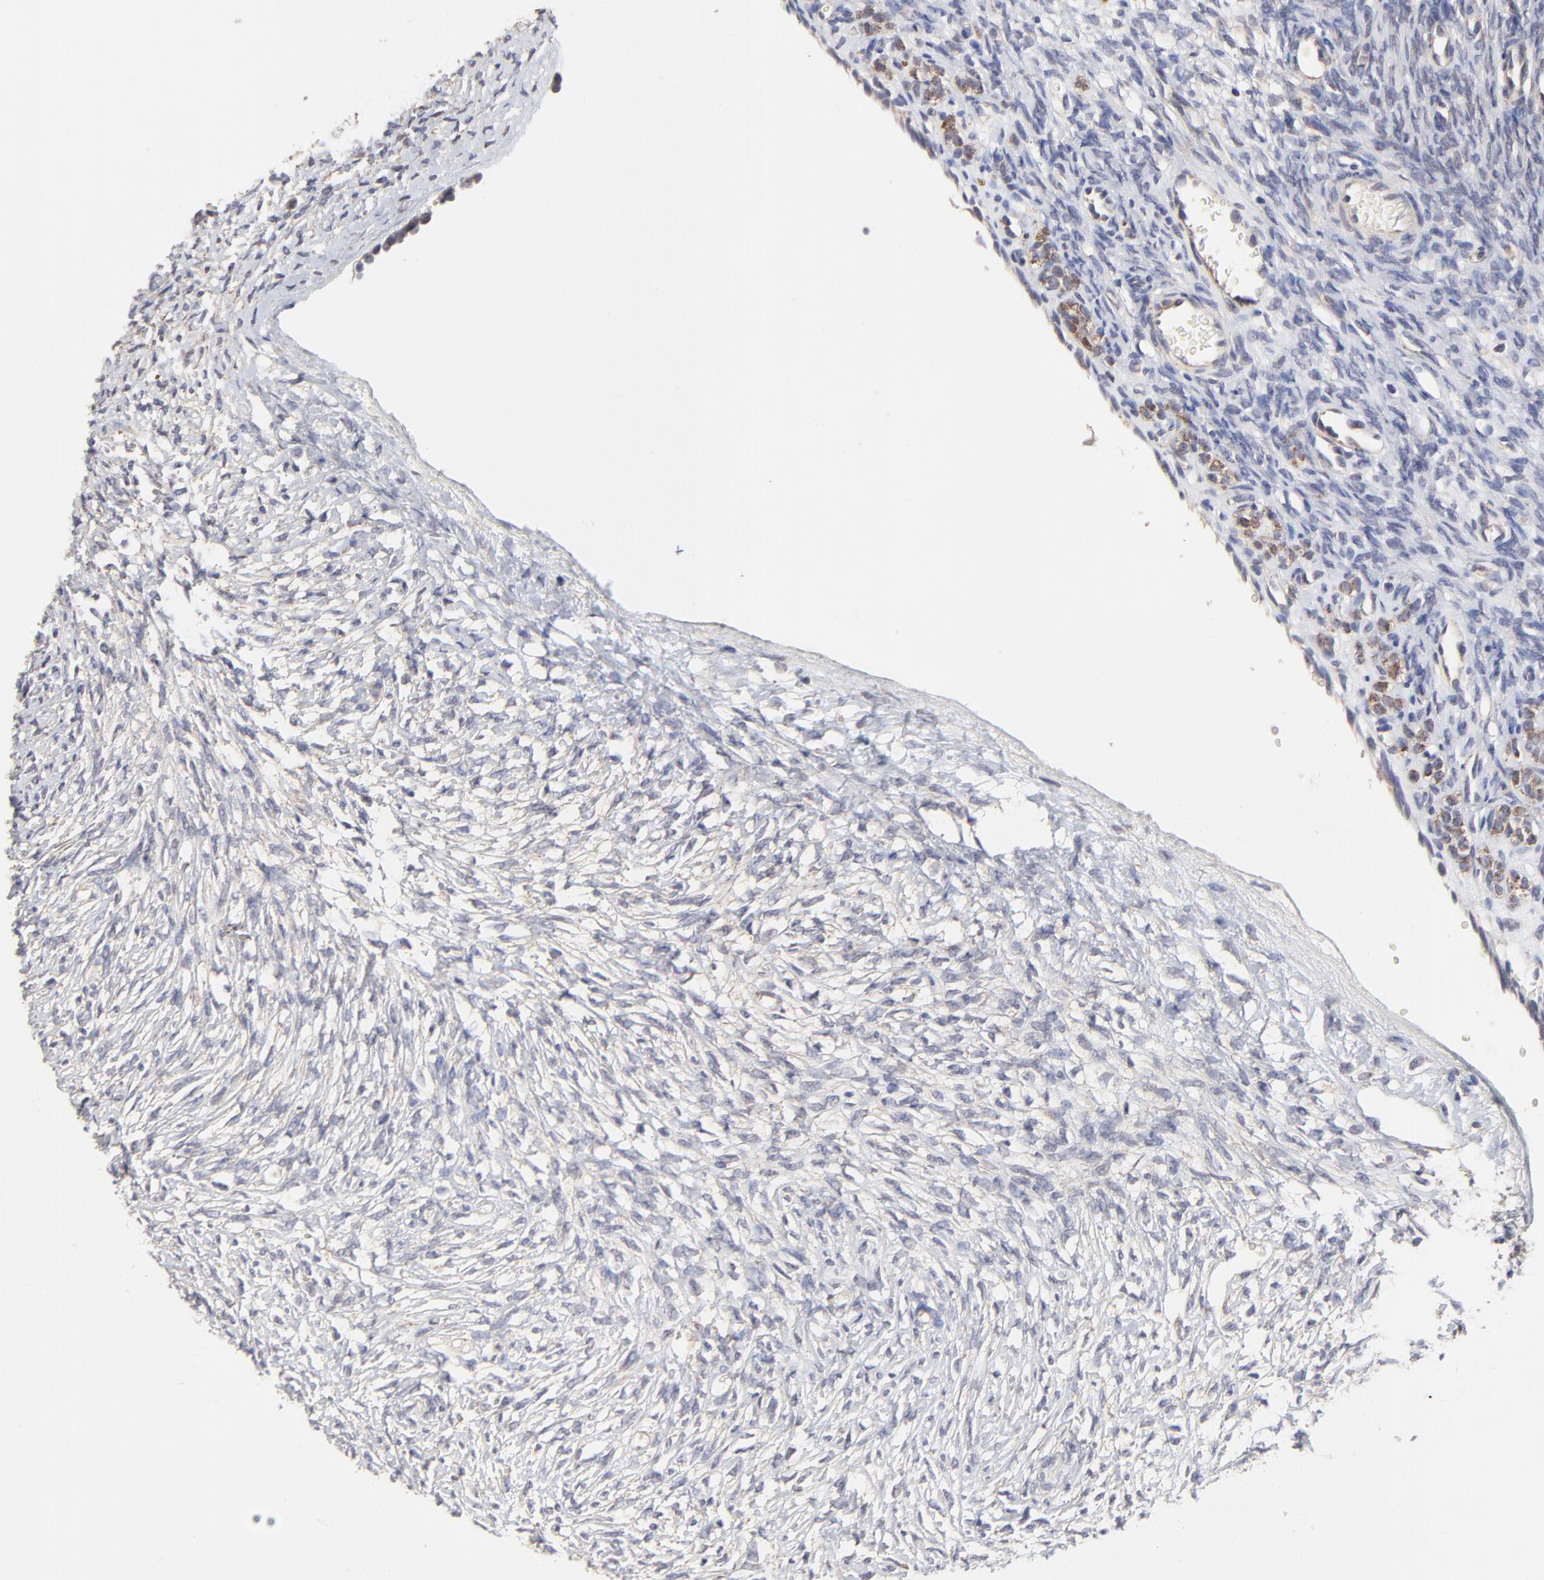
{"staining": {"intensity": "weak", "quantity": ">75%", "location": "cytoplasmic/membranous"}, "tissue": "ovary", "cell_type": "Follicle cells", "image_type": "normal", "snomed": [{"axis": "morphology", "description": "Normal tissue, NOS"}, {"axis": "topography", "description": "Ovary"}], "caption": "The image displays staining of benign ovary, revealing weak cytoplasmic/membranous protein expression (brown color) within follicle cells.", "gene": "ZNF550", "patient": {"sex": "female", "age": 35}}